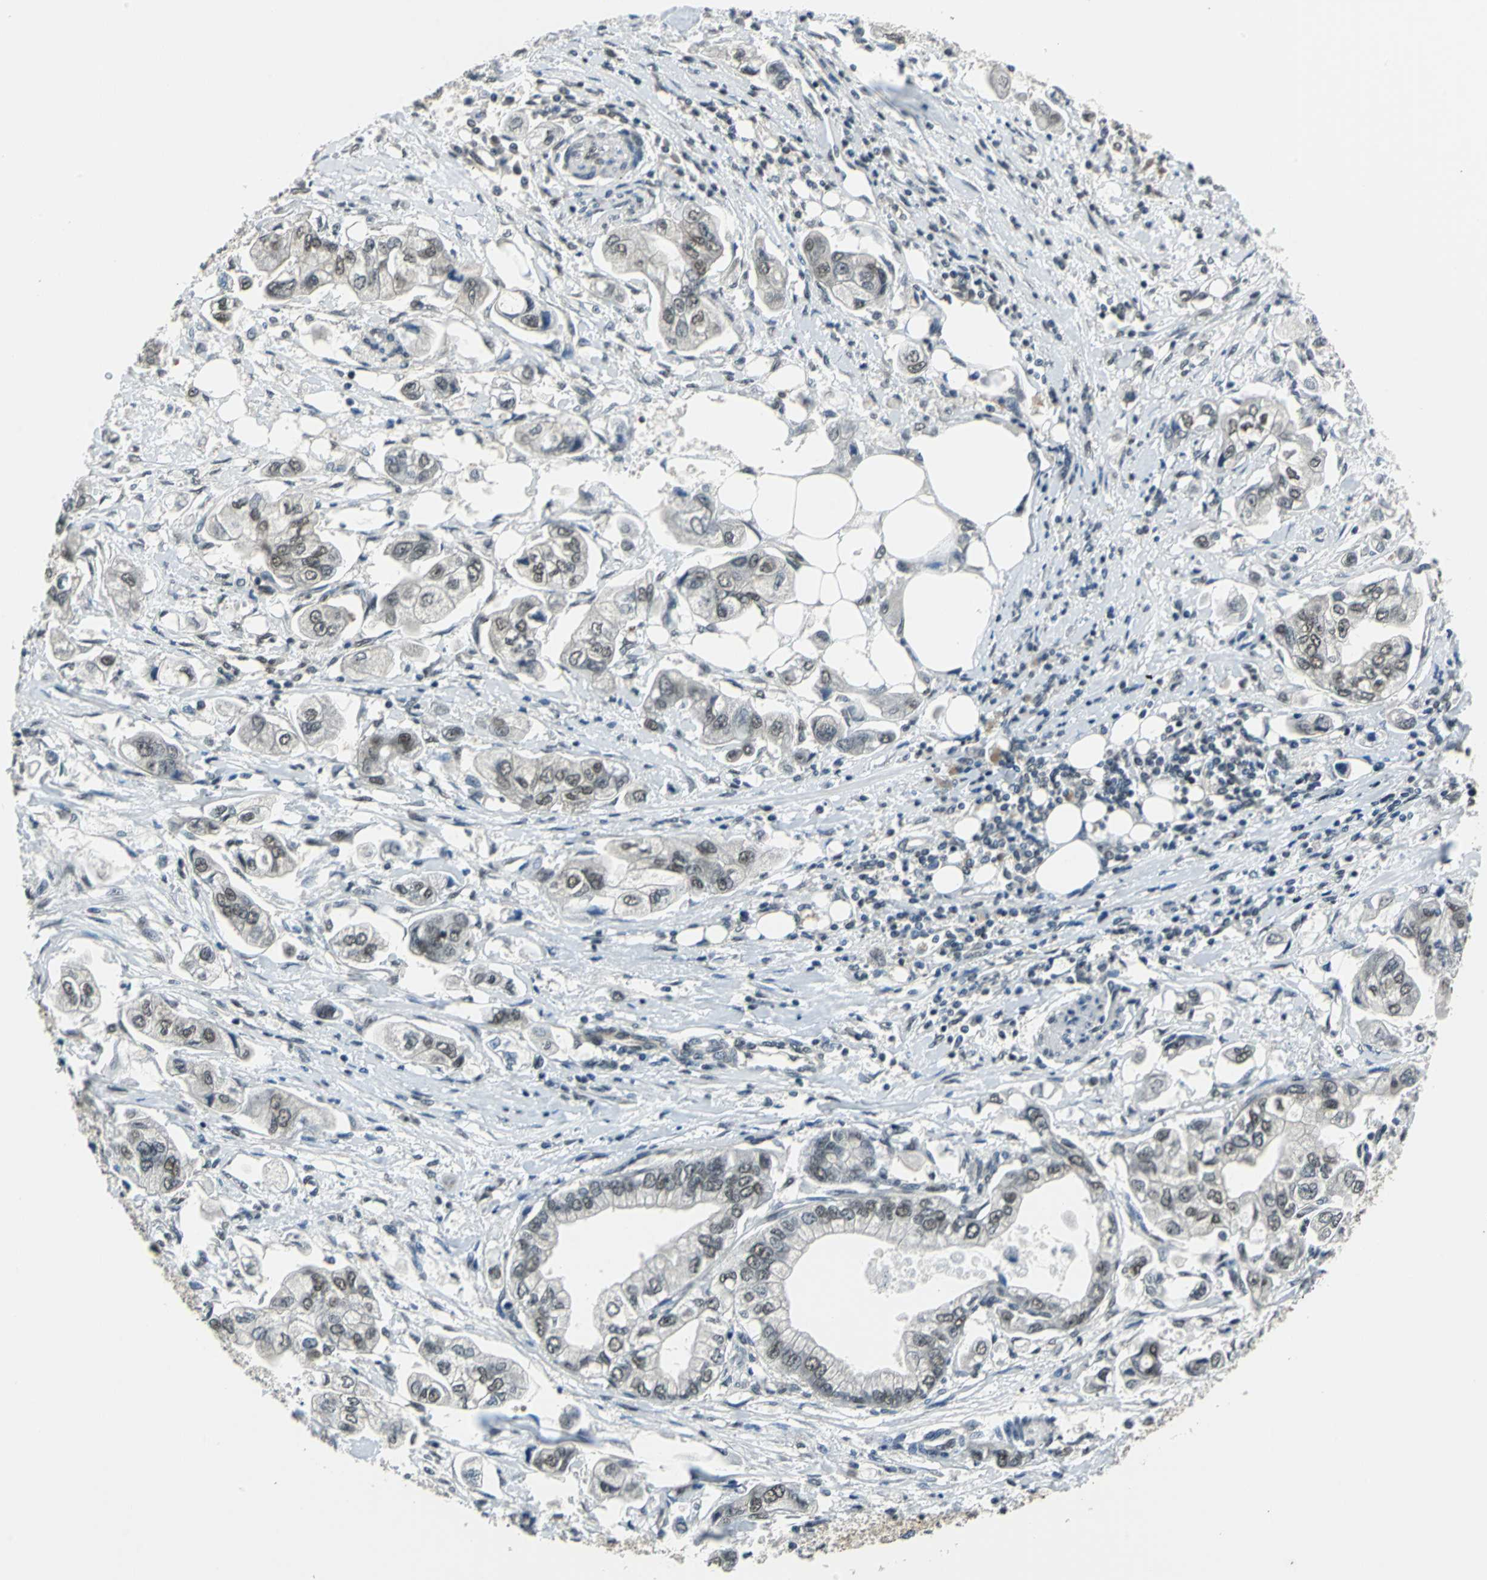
{"staining": {"intensity": "moderate", "quantity": ">75%", "location": "nuclear"}, "tissue": "stomach cancer", "cell_type": "Tumor cells", "image_type": "cancer", "snomed": [{"axis": "morphology", "description": "Adenocarcinoma, NOS"}, {"axis": "topography", "description": "Stomach"}], "caption": "A micrograph of human stomach cancer (adenocarcinoma) stained for a protein reveals moderate nuclear brown staining in tumor cells.", "gene": "RBM14", "patient": {"sex": "male", "age": 62}}